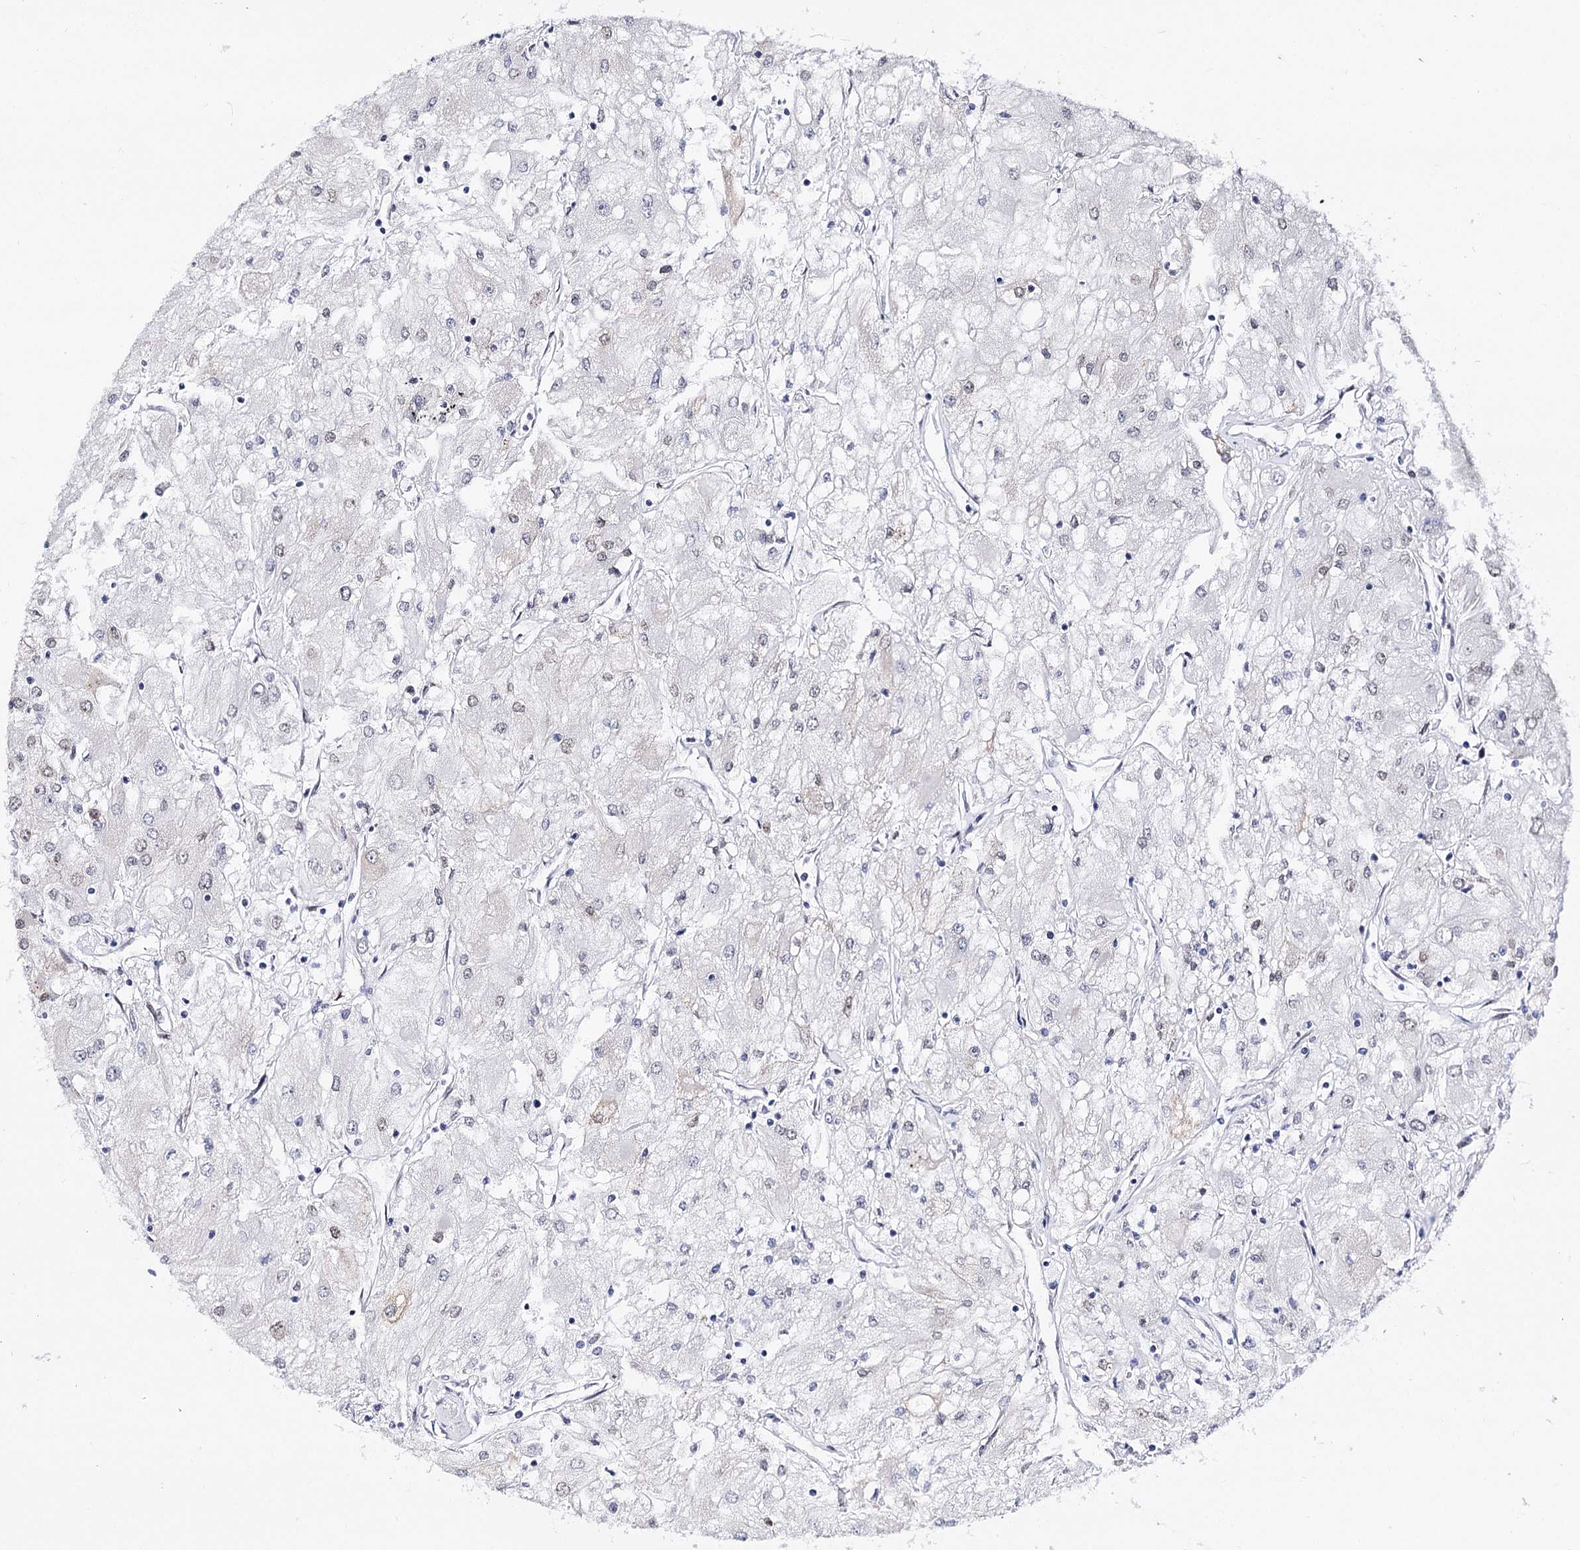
{"staining": {"intensity": "weak", "quantity": "<25%", "location": "nuclear"}, "tissue": "renal cancer", "cell_type": "Tumor cells", "image_type": "cancer", "snomed": [{"axis": "morphology", "description": "Adenocarcinoma, NOS"}, {"axis": "topography", "description": "Kidney"}], "caption": "Immunohistochemical staining of human adenocarcinoma (renal) reveals no significant expression in tumor cells.", "gene": "TMEM201", "patient": {"sex": "male", "age": 80}}